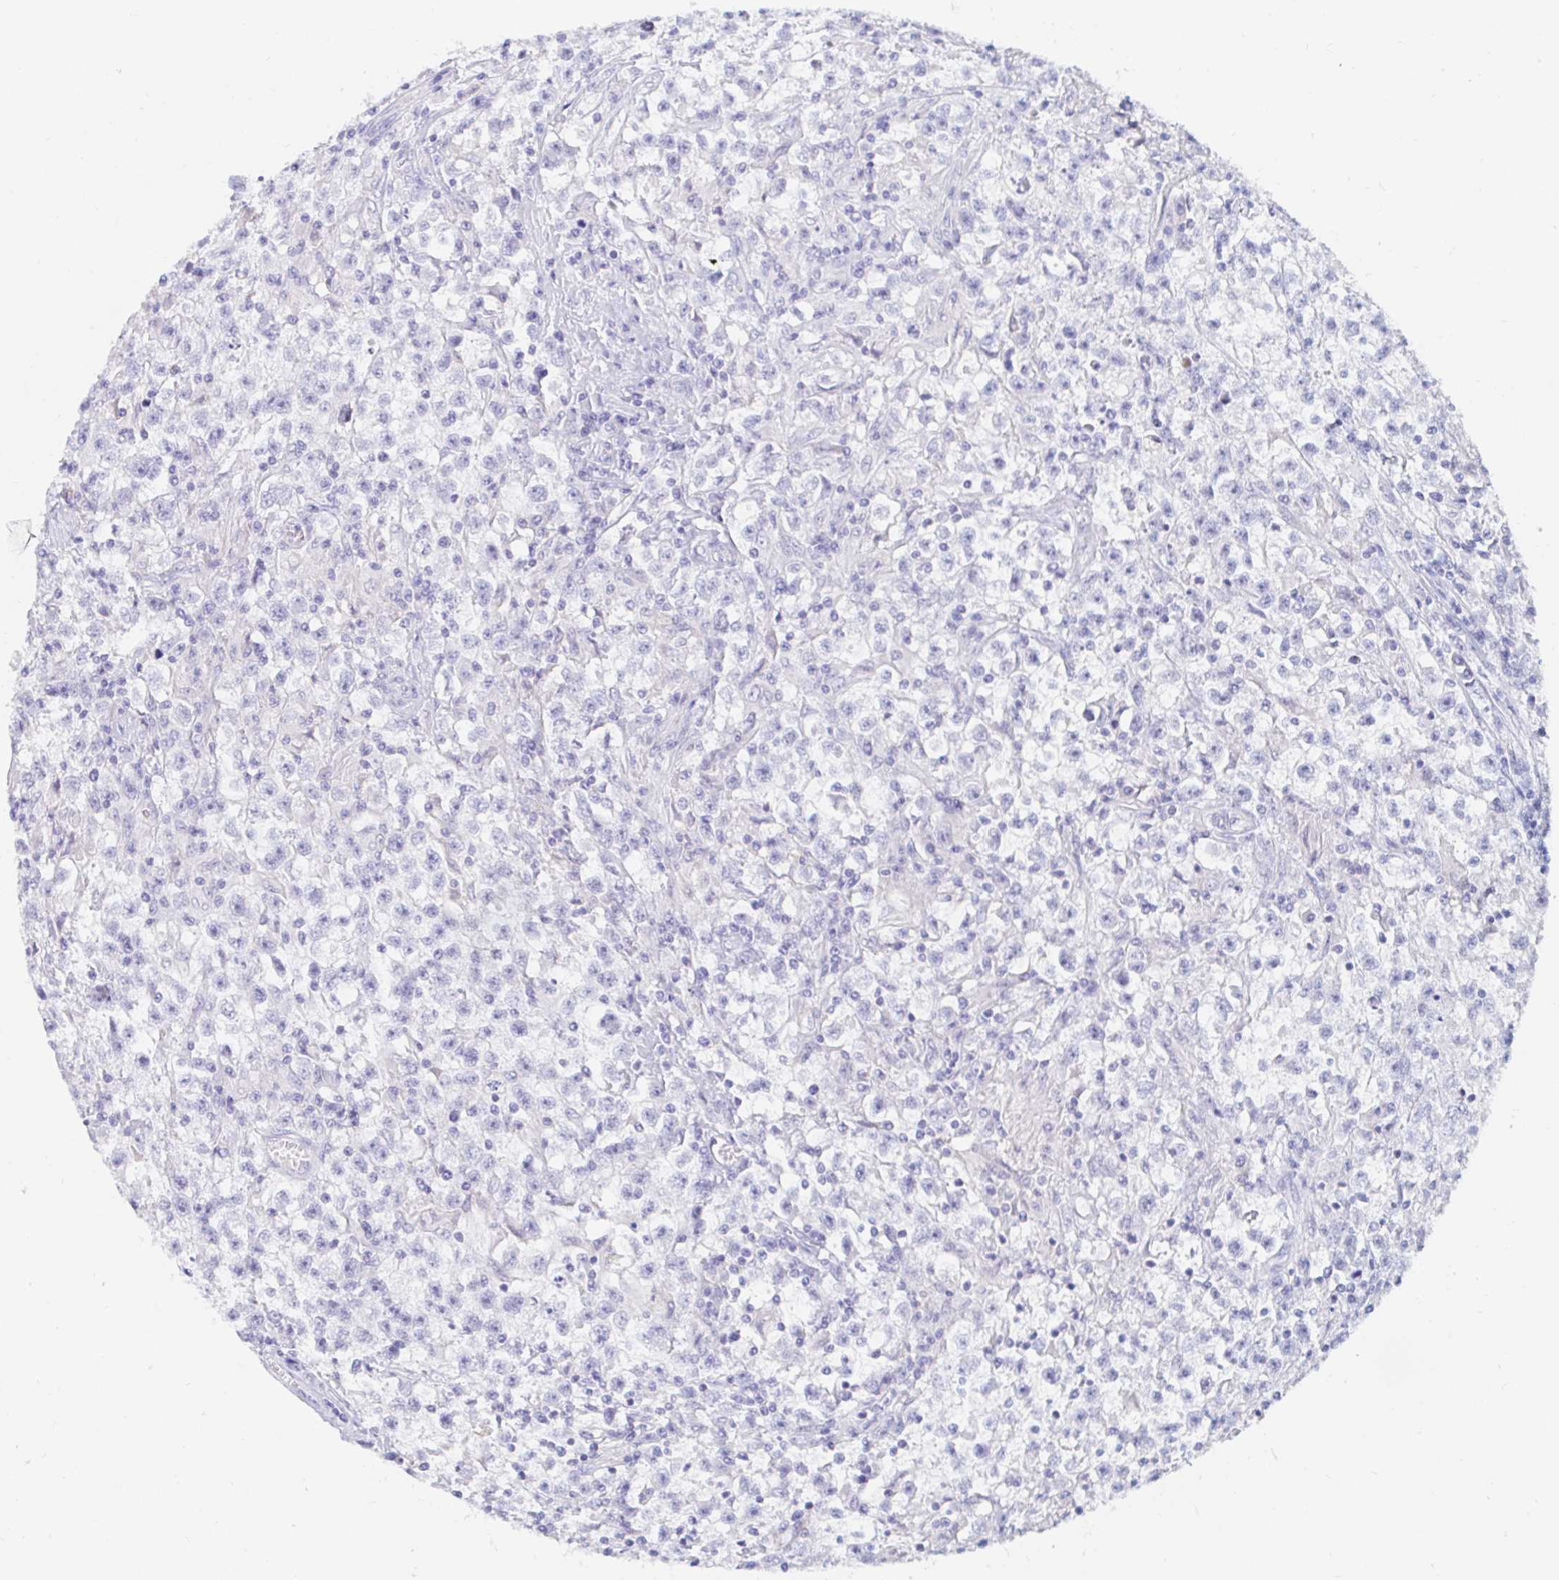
{"staining": {"intensity": "negative", "quantity": "none", "location": "none"}, "tissue": "testis cancer", "cell_type": "Tumor cells", "image_type": "cancer", "snomed": [{"axis": "morphology", "description": "Seminoma, NOS"}, {"axis": "topography", "description": "Testis"}], "caption": "Tumor cells are negative for brown protein staining in testis cancer (seminoma).", "gene": "TEX44", "patient": {"sex": "male", "age": 31}}